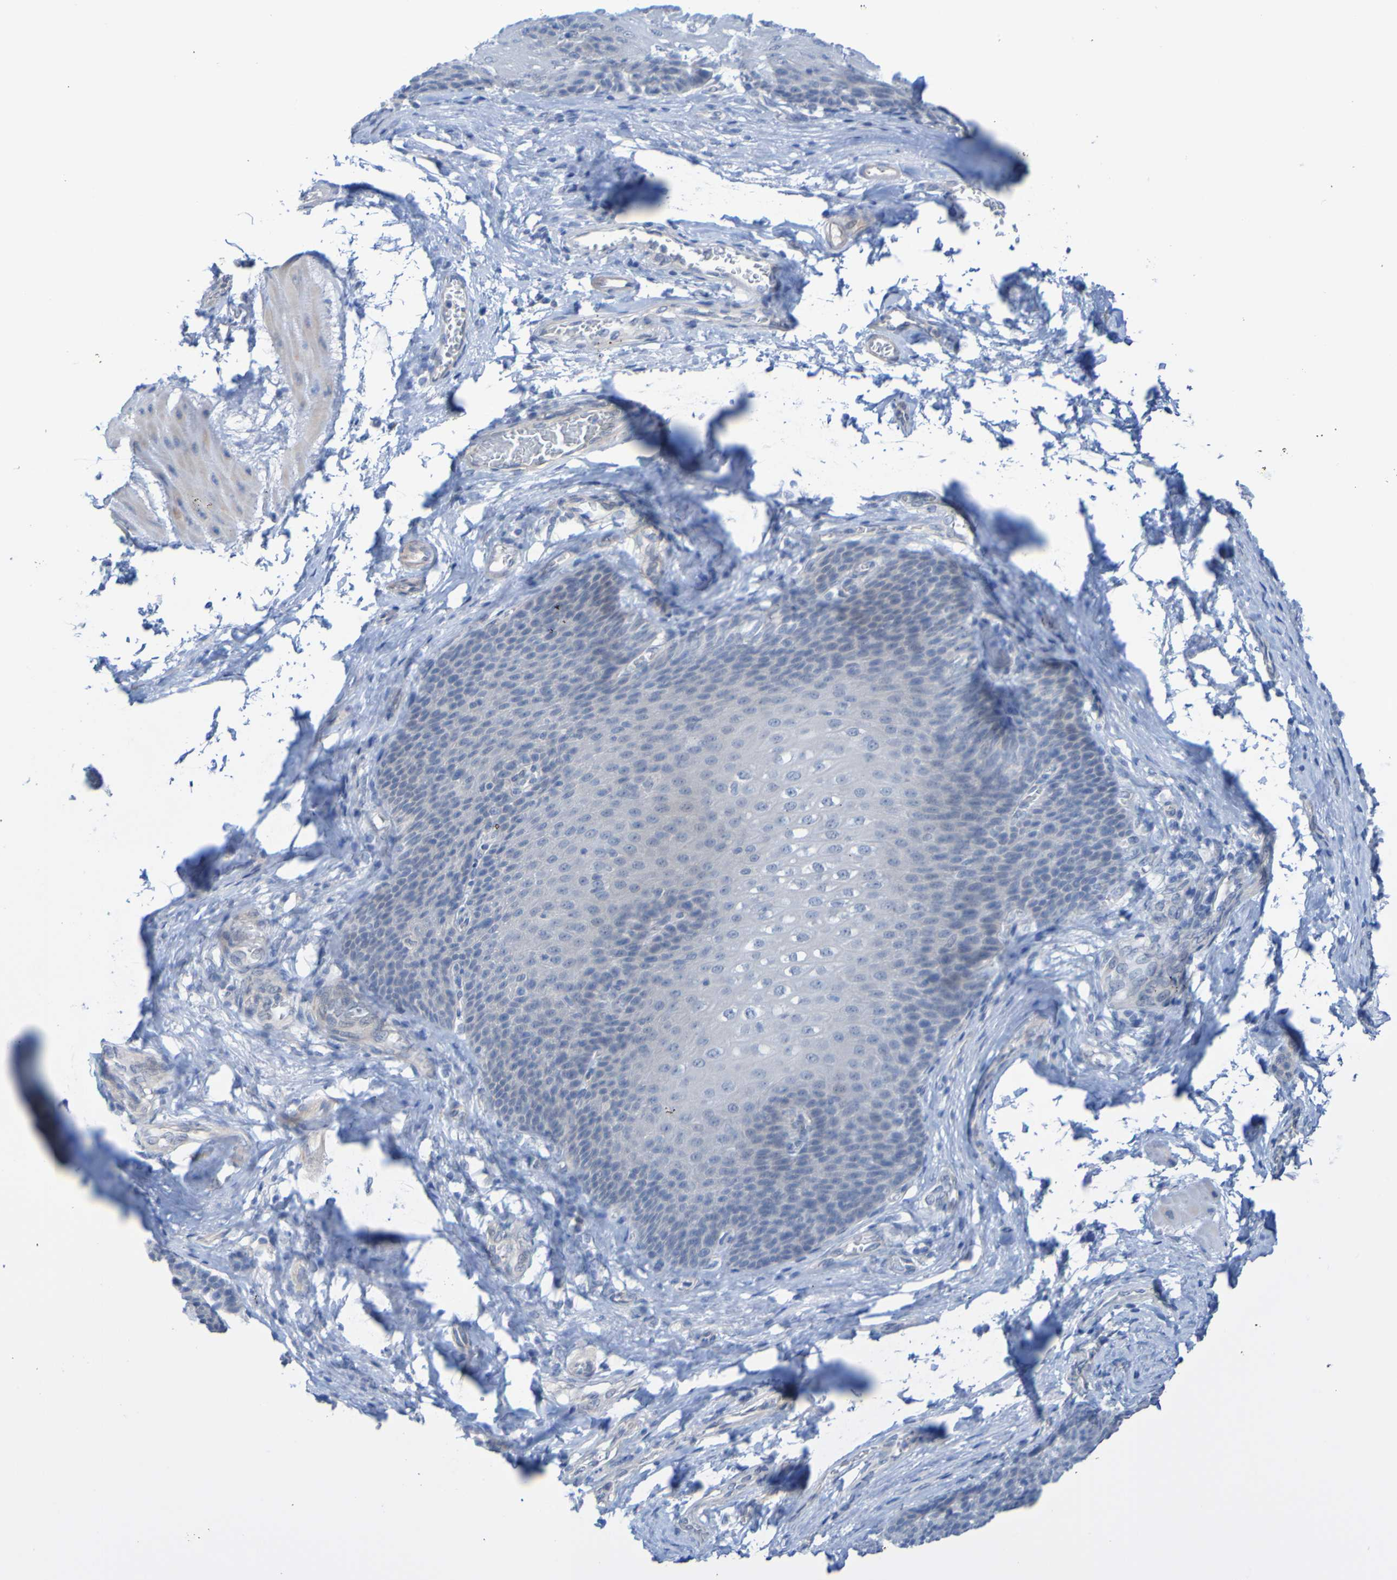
{"staining": {"intensity": "negative", "quantity": "none", "location": "none"}, "tissue": "esophagus", "cell_type": "Squamous epithelial cells", "image_type": "normal", "snomed": [{"axis": "morphology", "description": "Normal tissue, NOS"}, {"axis": "topography", "description": "Esophagus"}], "caption": "This is an immunohistochemistry (IHC) histopathology image of normal human esophagus. There is no positivity in squamous epithelial cells.", "gene": "ACMSD", "patient": {"sex": "male", "age": 48}}